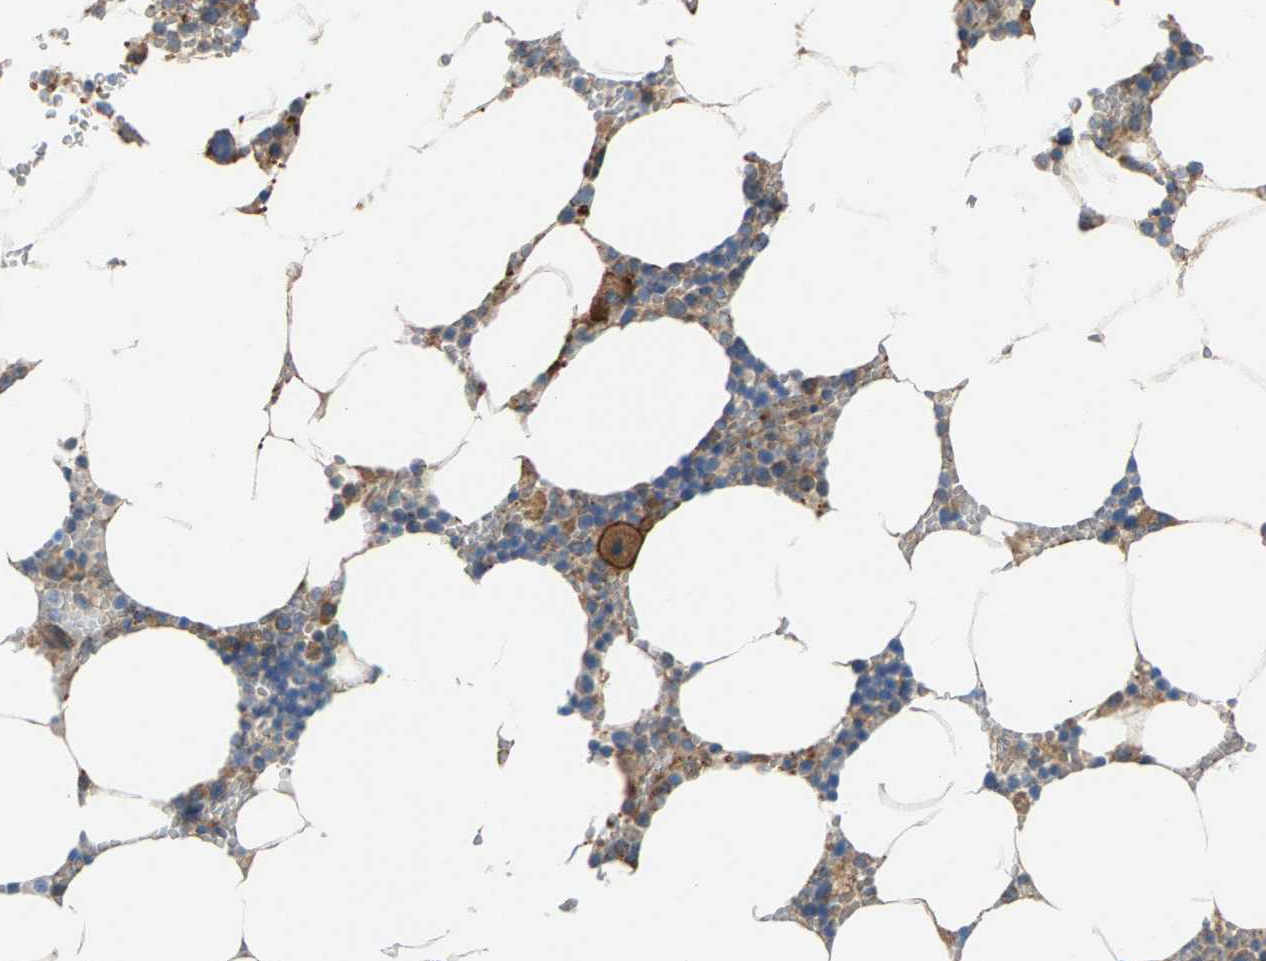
{"staining": {"intensity": "strong", "quantity": "<25%", "location": "cytoplasmic/membranous"}, "tissue": "bone marrow", "cell_type": "Hematopoietic cells", "image_type": "normal", "snomed": [{"axis": "morphology", "description": "Normal tissue, NOS"}, {"axis": "topography", "description": "Bone marrow"}], "caption": "Human bone marrow stained with a protein marker demonstrates strong staining in hematopoietic cells.", "gene": "PDCL", "patient": {"sex": "male", "age": 70}}